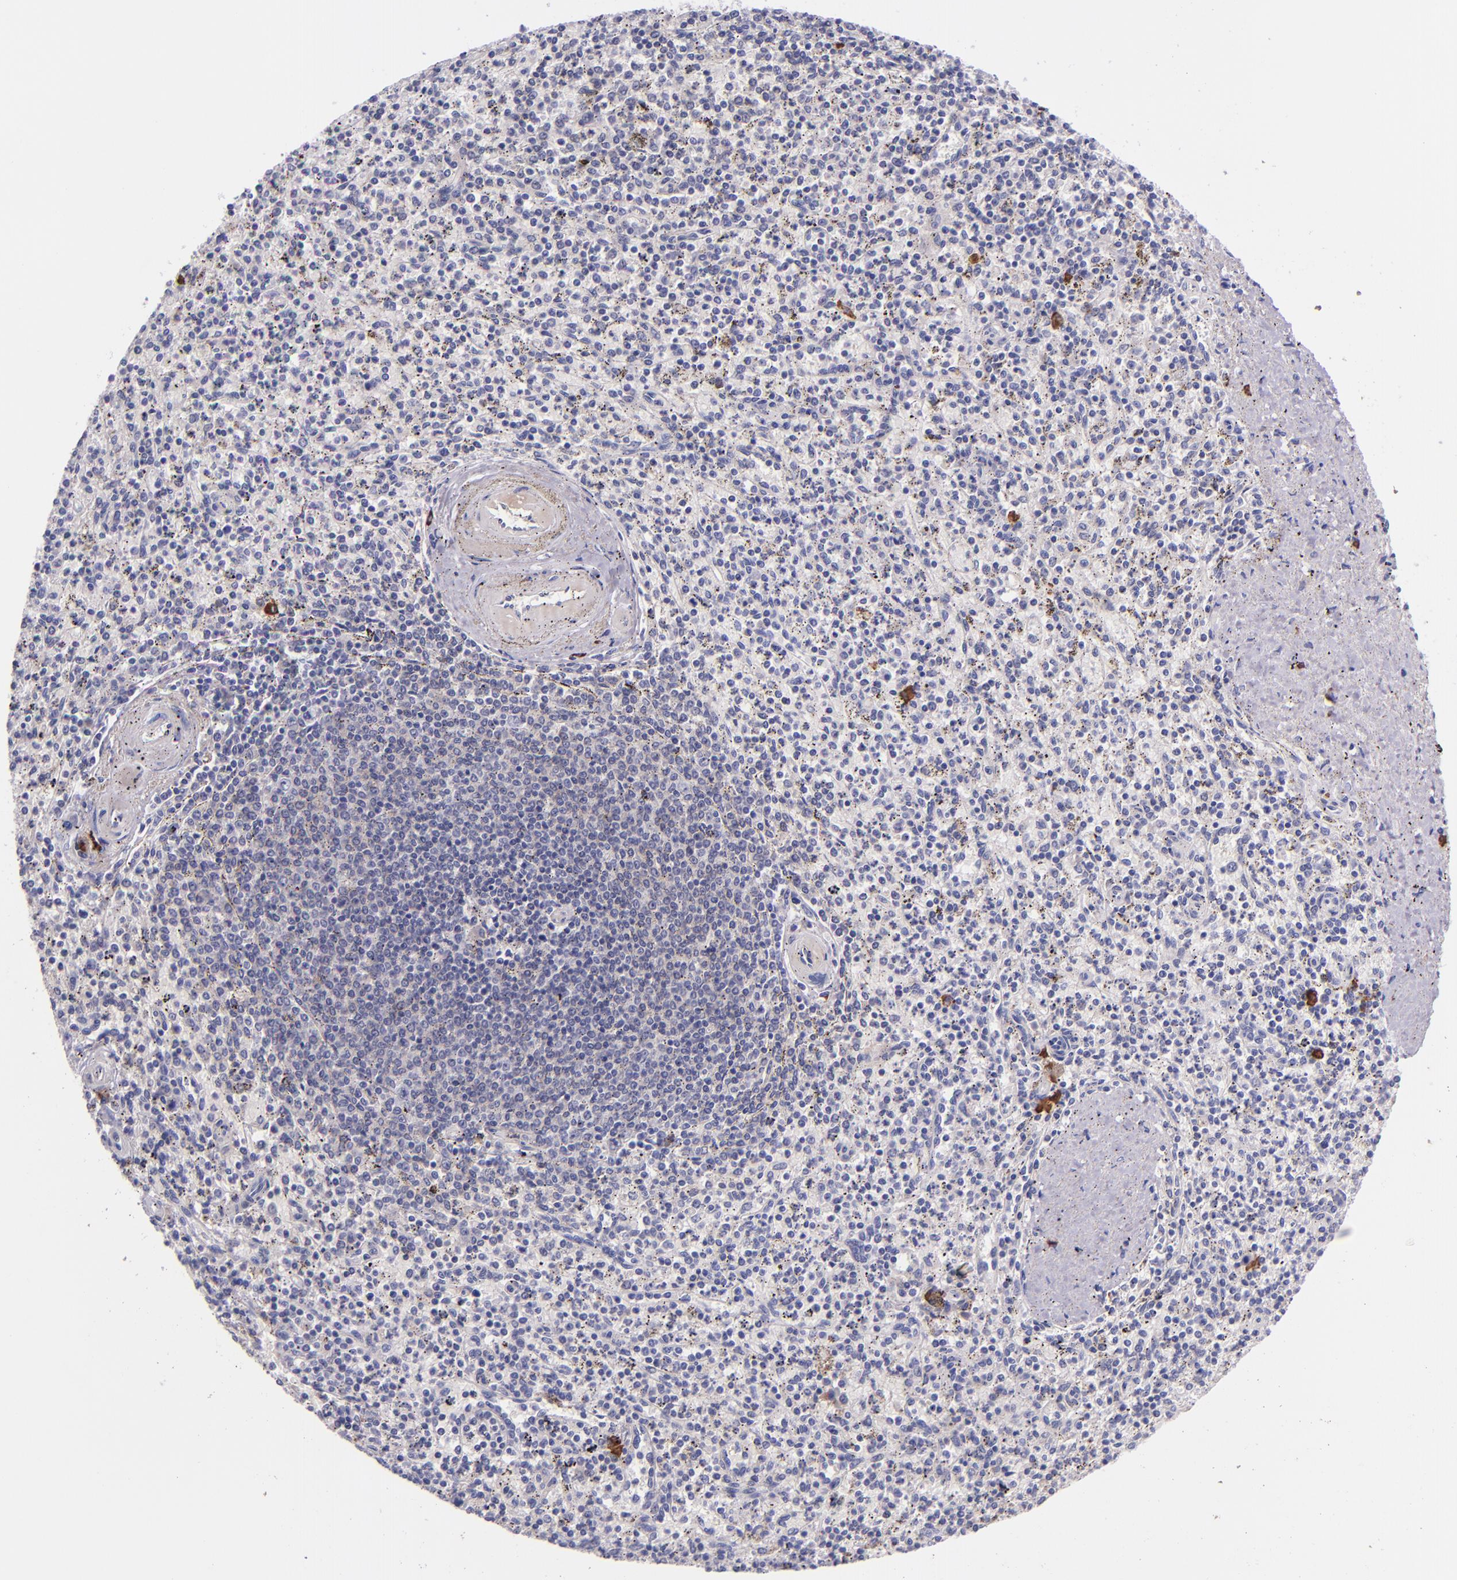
{"staining": {"intensity": "negative", "quantity": "none", "location": "none"}, "tissue": "spleen", "cell_type": "Cells in red pulp", "image_type": "normal", "snomed": [{"axis": "morphology", "description": "Normal tissue, NOS"}, {"axis": "topography", "description": "Spleen"}], "caption": "Cells in red pulp are negative for brown protein staining in normal spleen. (Stains: DAB (3,3'-diaminobenzidine) immunohistochemistry with hematoxylin counter stain, Microscopy: brightfield microscopy at high magnification).", "gene": "KNG1", "patient": {"sex": "male", "age": 72}}